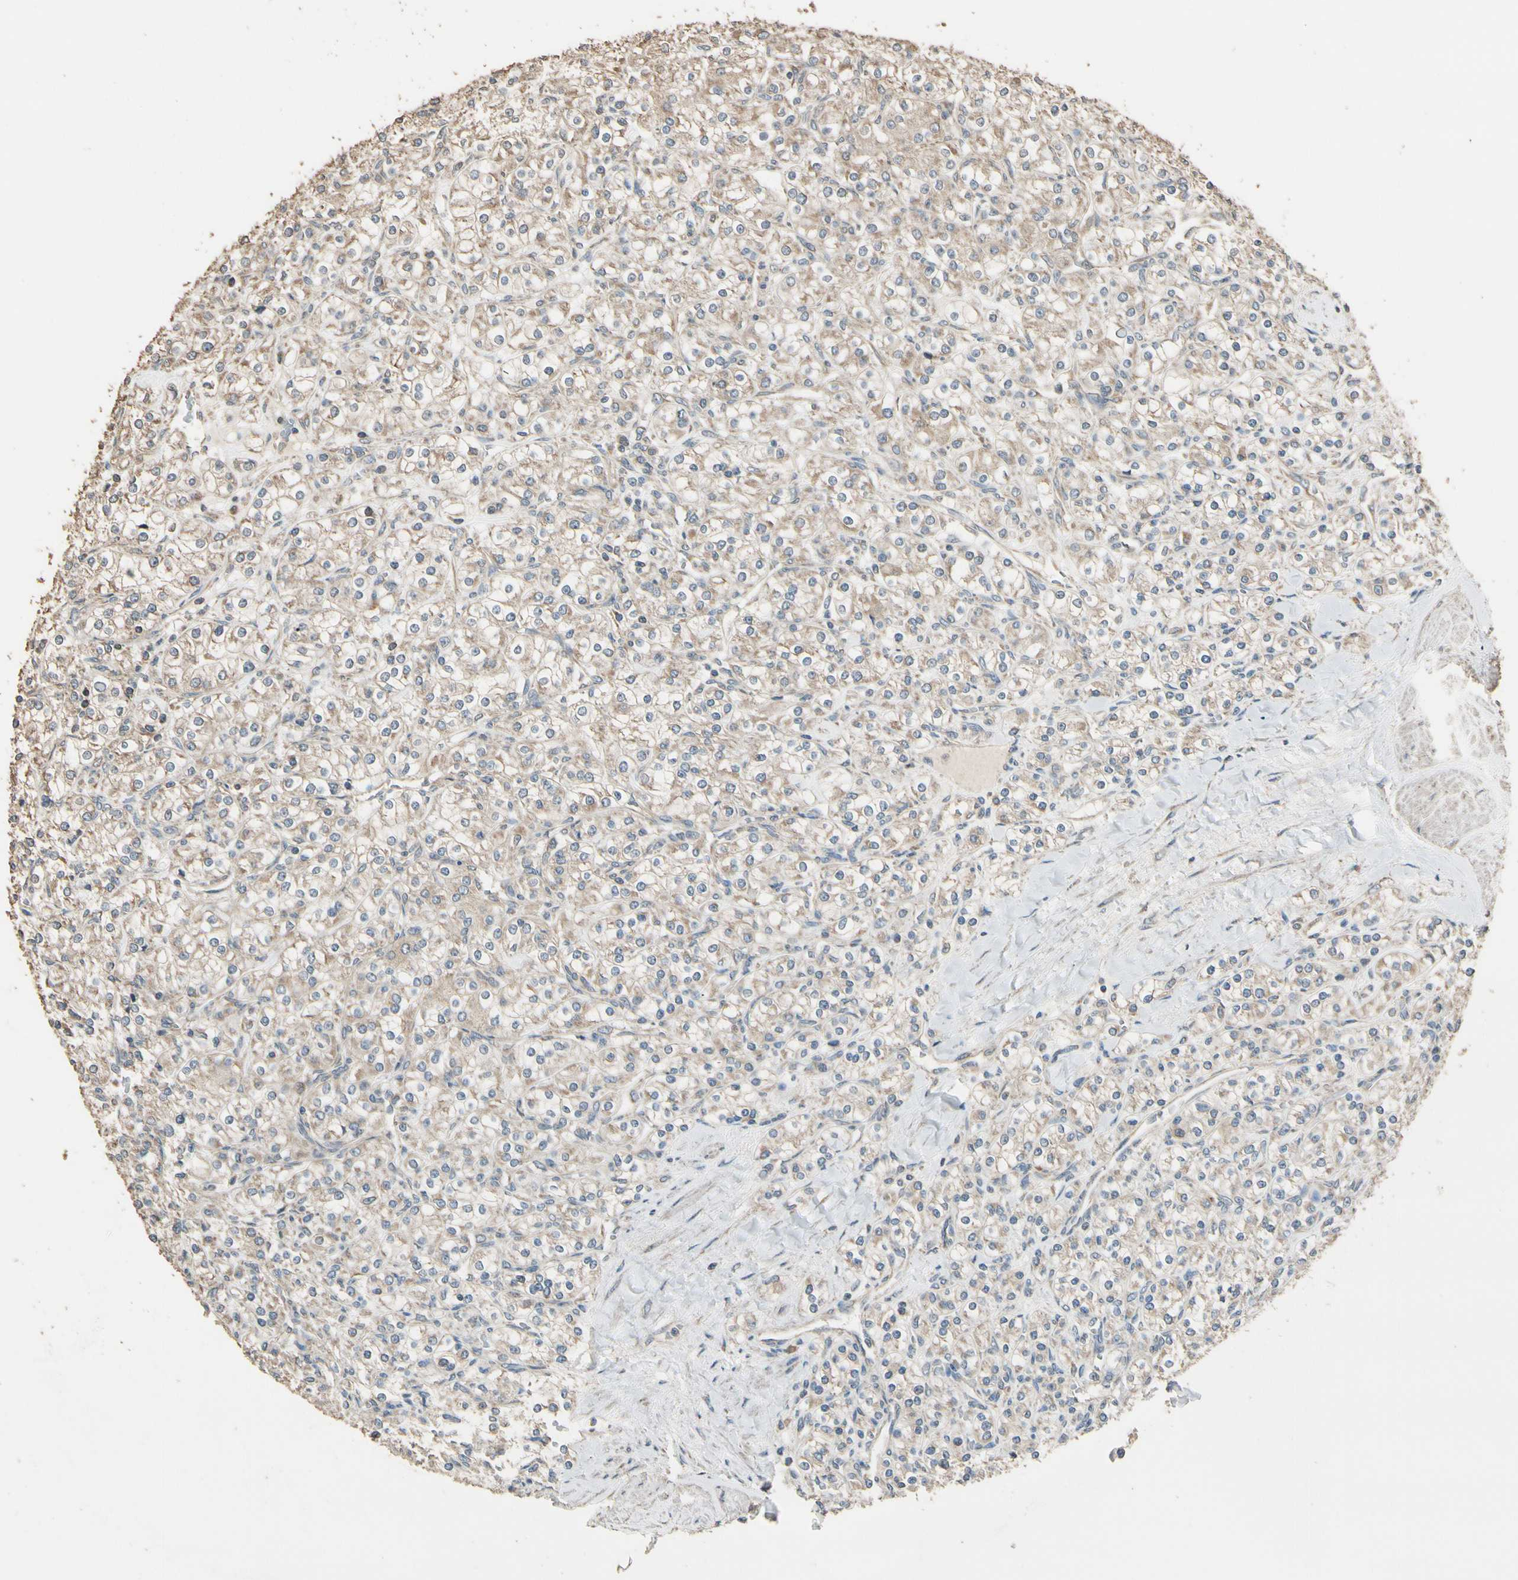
{"staining": {"intensity": "weak", "quantity": ">75%", "location": "cytoplasmic/membranous"}, "tissue": "renal cancer", "cell_type": "Tumor cells", "image_type": "cancer", "snomed": [{"axis": "morphology", "description": "Adenocarcinoma, NOS"}, {"axis": "topography", "description": "Kidney"}], "caption": "The image reveals immunohistochemical staining of renal cancer. There is weak cytoplasmic/membranous positivity is seen in about >75% of tumor cells. Nuclei are stained in blue.", "gene": "STX18", "patient": {"sex": "male", "age": 77}}